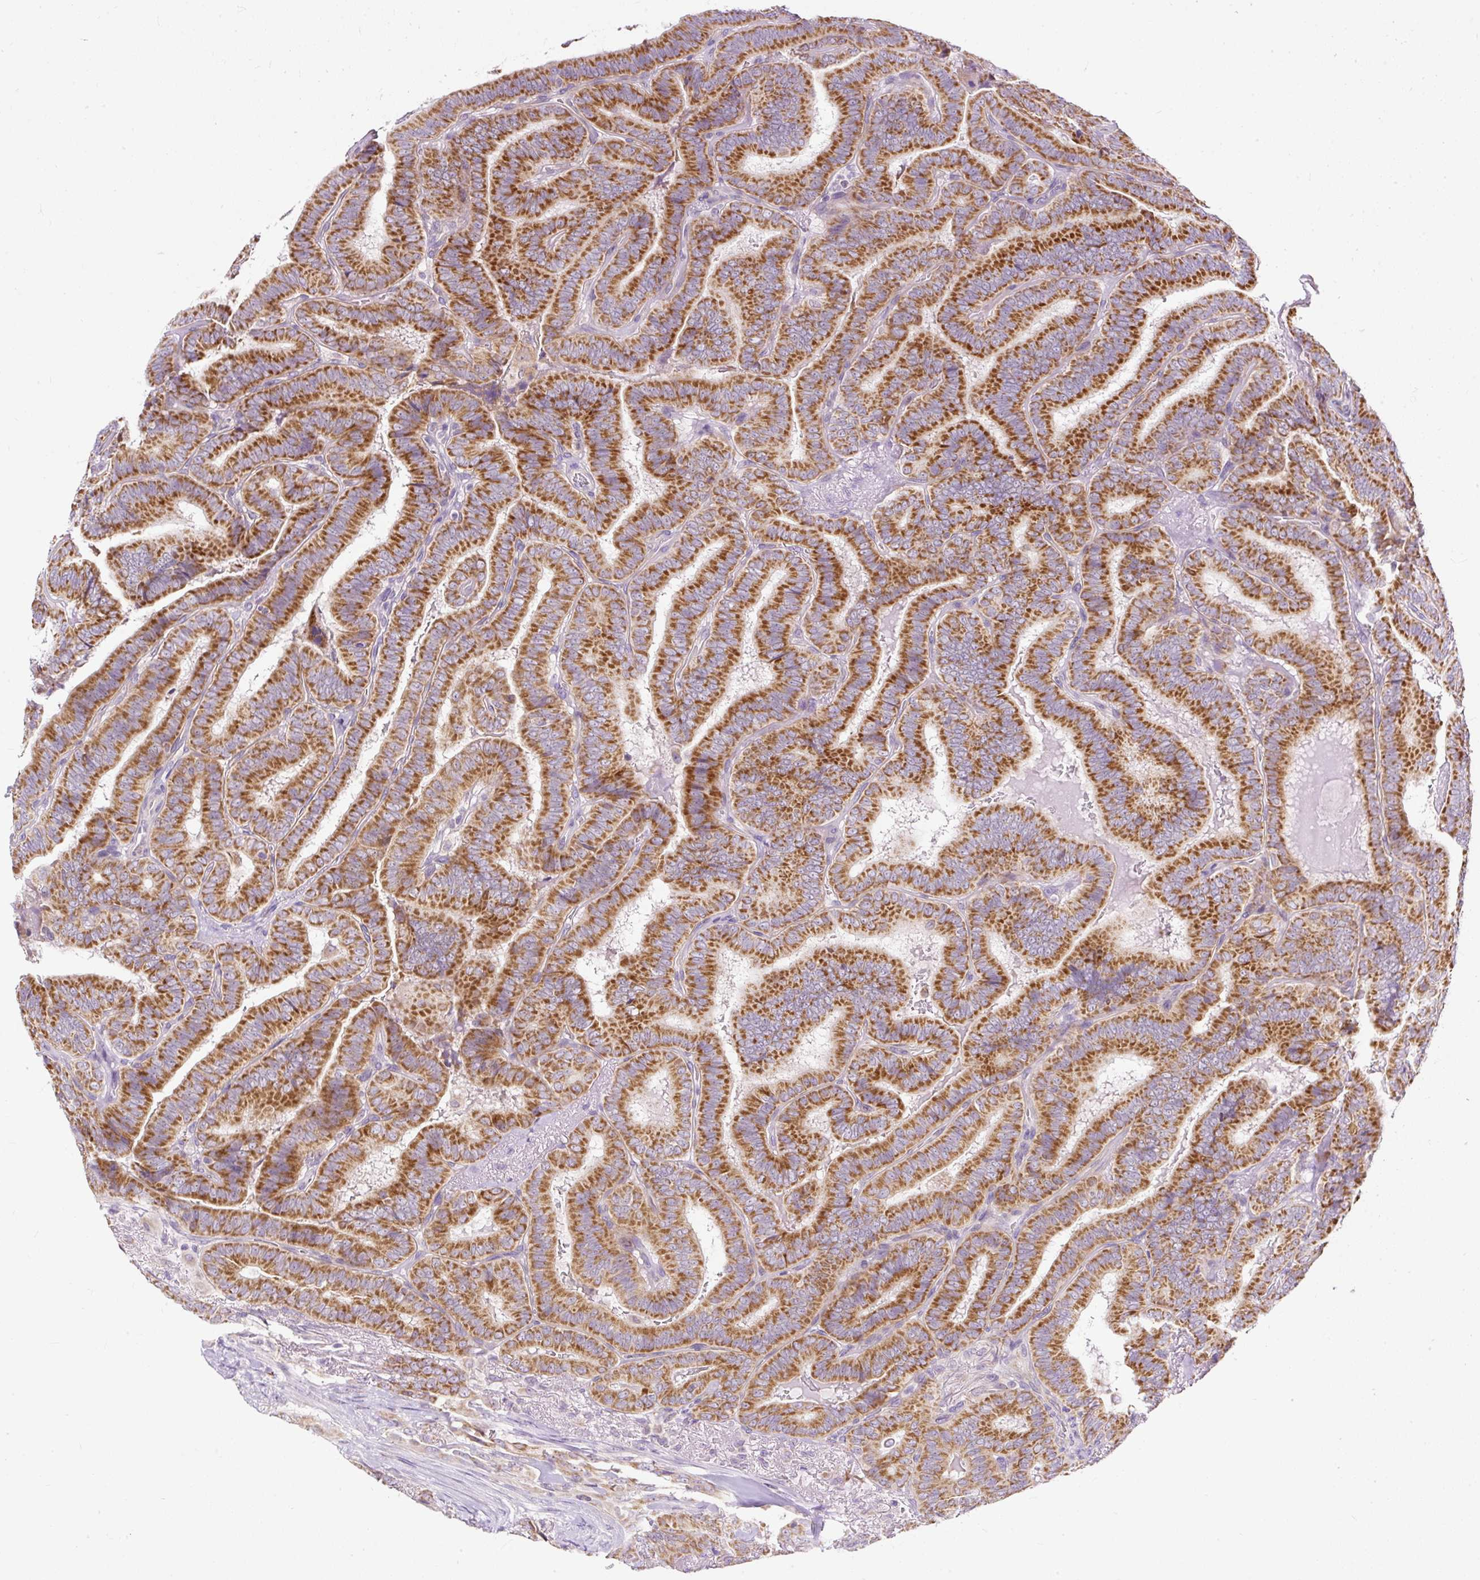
{"staining": {"intensity": "strong", "quantity": ">75%", "location": "cytoplasmic/membranous"}, "tissue": "thyroid cancer", "cell_type": "Tumor cells", "image_type": "cancer", "snomed": [{"axis": "morphology", "description": "Papillary adenocarcinoma, NOS"}, {"axis": "topography", "description": "Thyroid gland"}], "caption": "The photomicrograph demonstrates immunohistochemical staining of thyroid cancer. There is strong cytoplasmic/membranous positivity is seen in approximately >75% of tumor cells.", "gene": "FMC1", "patient": {"sex": "male", "age": 61}}